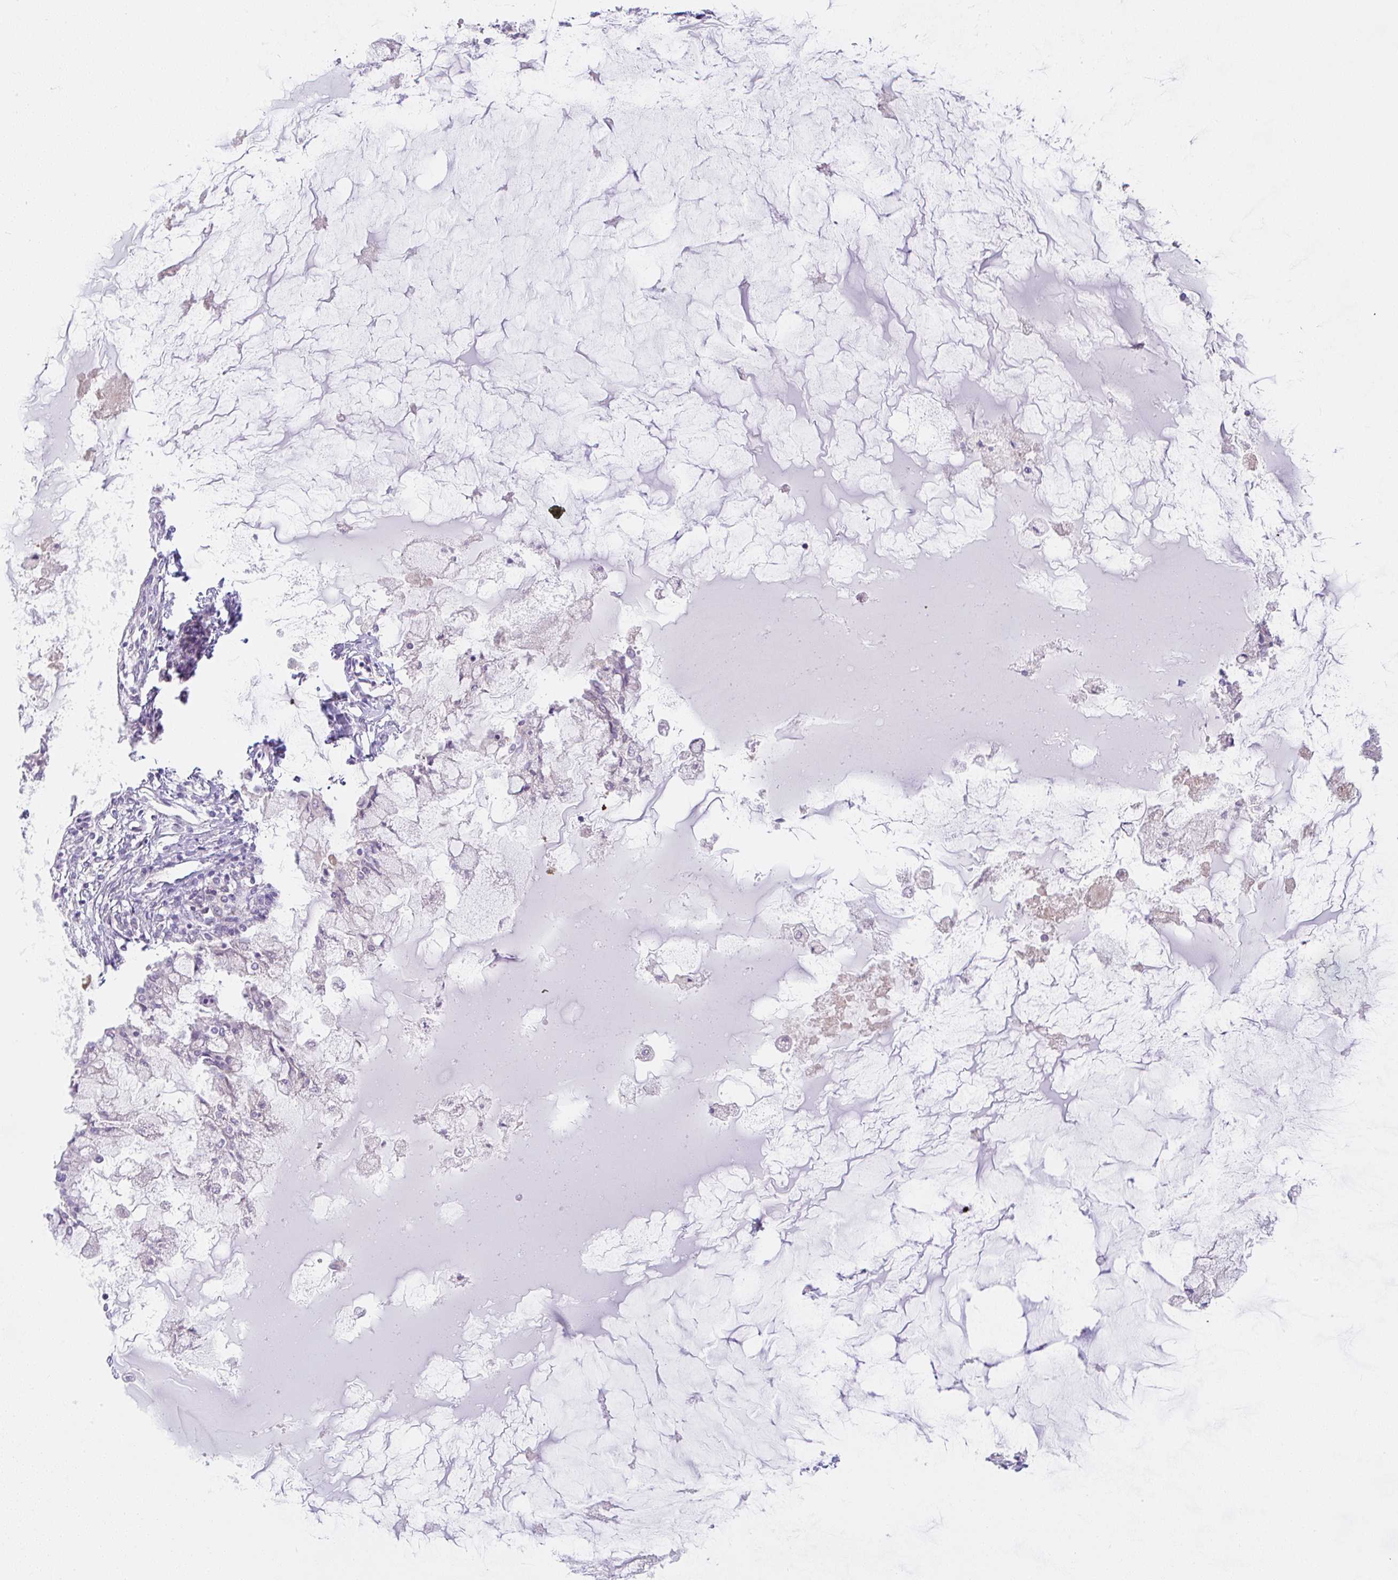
{"staining": {"intensity": "negative", "quantity": "none", "location": "none"}, "tissue": "ovarian cancer", "cell_type": "Tumor cells", "image_type": "cancer", "snomed": [{"axis": "morphology", "description": "Cystadenocarcinoma, mucinous, NOS"}, {"axis": "topography", "description": "Ovary"}], "caption": "This is a image of immunohistochemistry (IHC) staining of ovarian cancer, which shows no positivity in tumor cells. Nuclei are stained in blue.", "gene": "DERL2", "patient": {"sex": "female", "age": 34}}